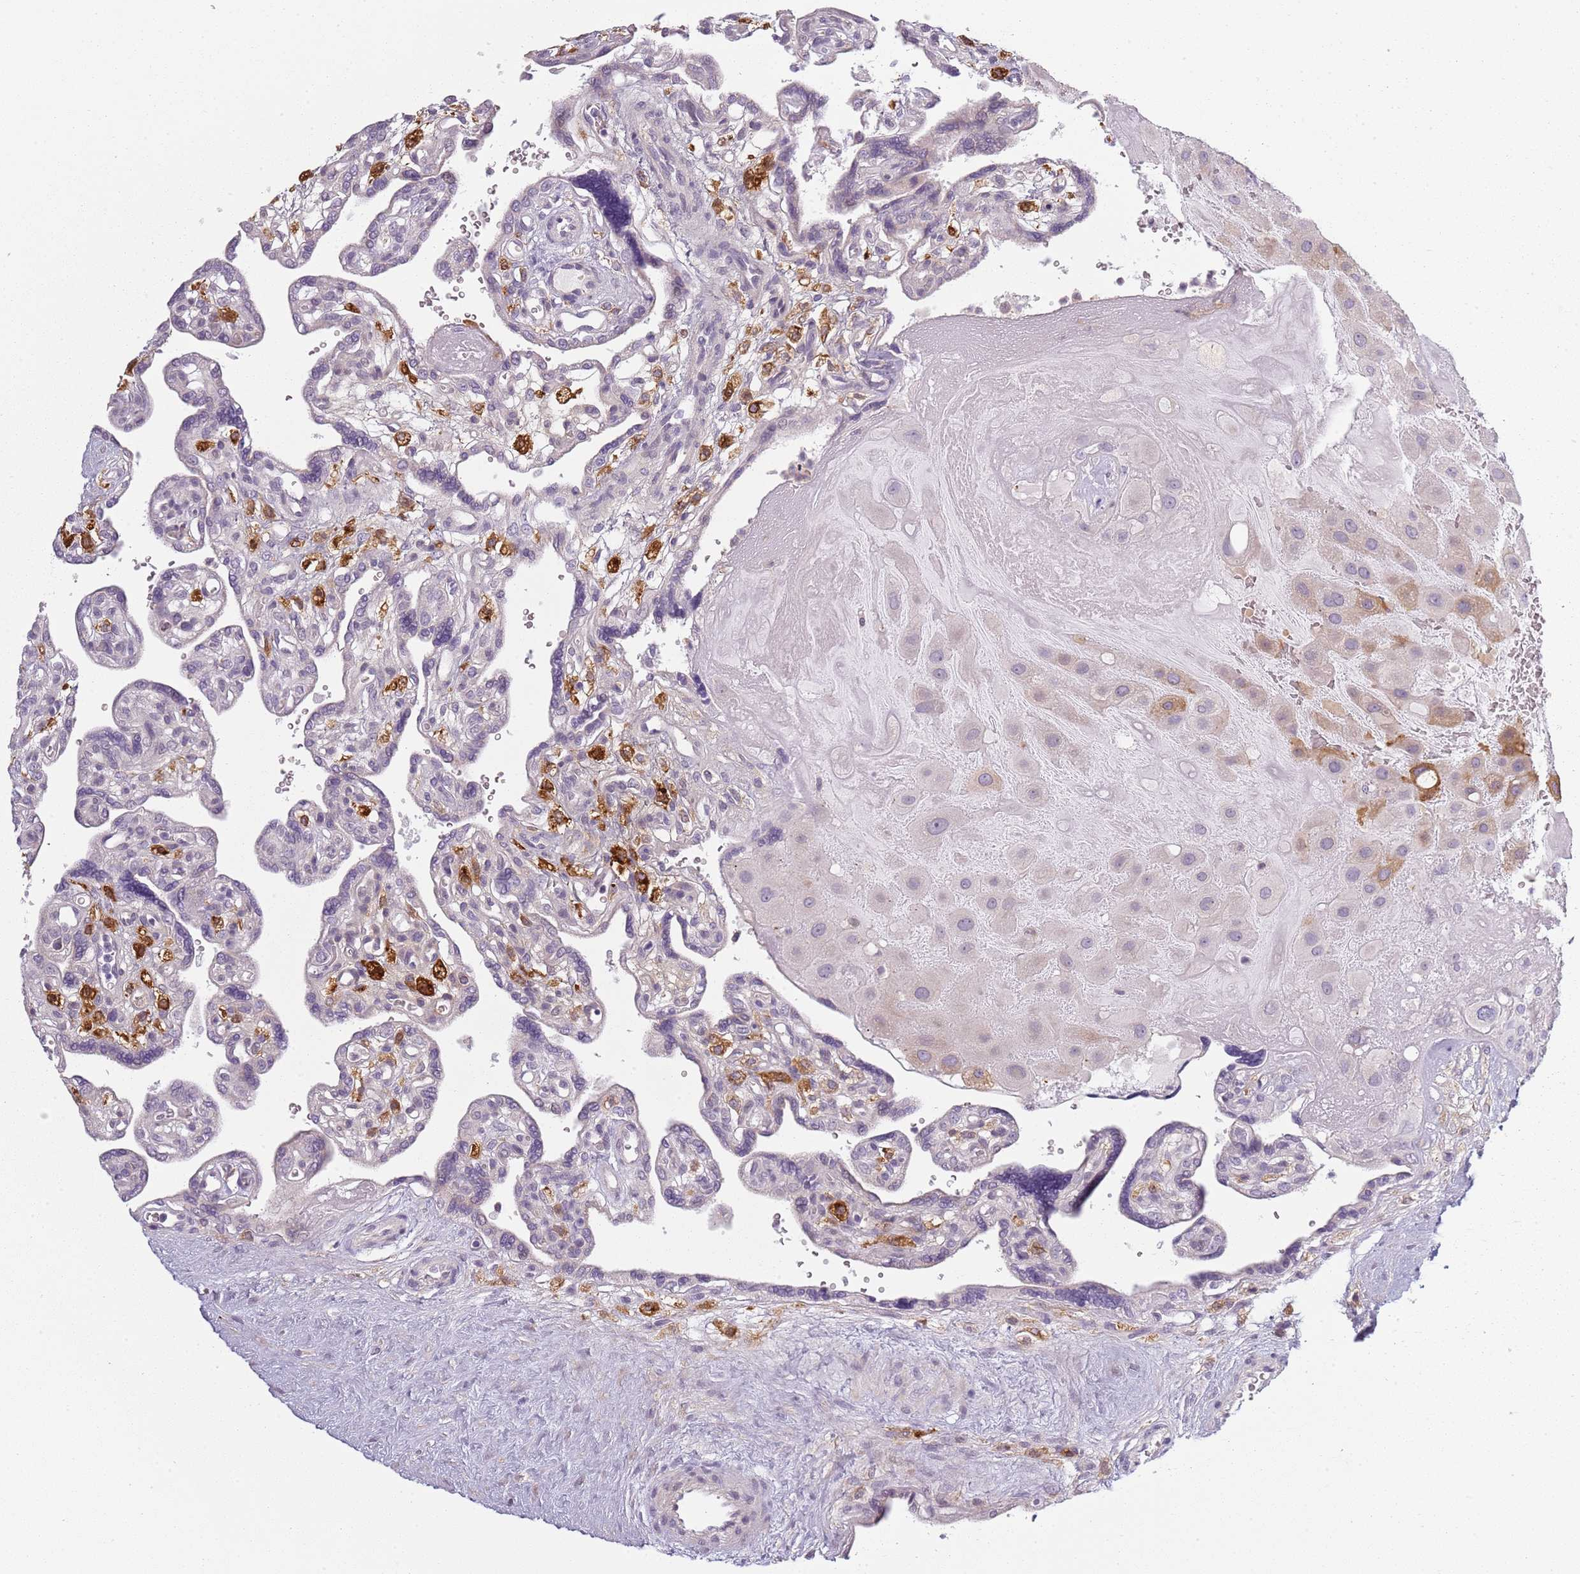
{"staining": {"intensity": "weak", "quantity": "<25%", "location": "cytoplasmic/membranous"}, "tissue": "placenta", "cell_type": "Decidual cells", "image_type": "normal", "snomed": [{"axis": "morphology", "description": "Normal tissue, NOS"}, {"axis": "topography", "description": "Placenta"}], "caption": "DAB immunohistochemical staining of normal human placenta reveals no significant expression in decidual cells.", "gene": "CC2D2B", "patient": {"sex": "female", "age": 39}}